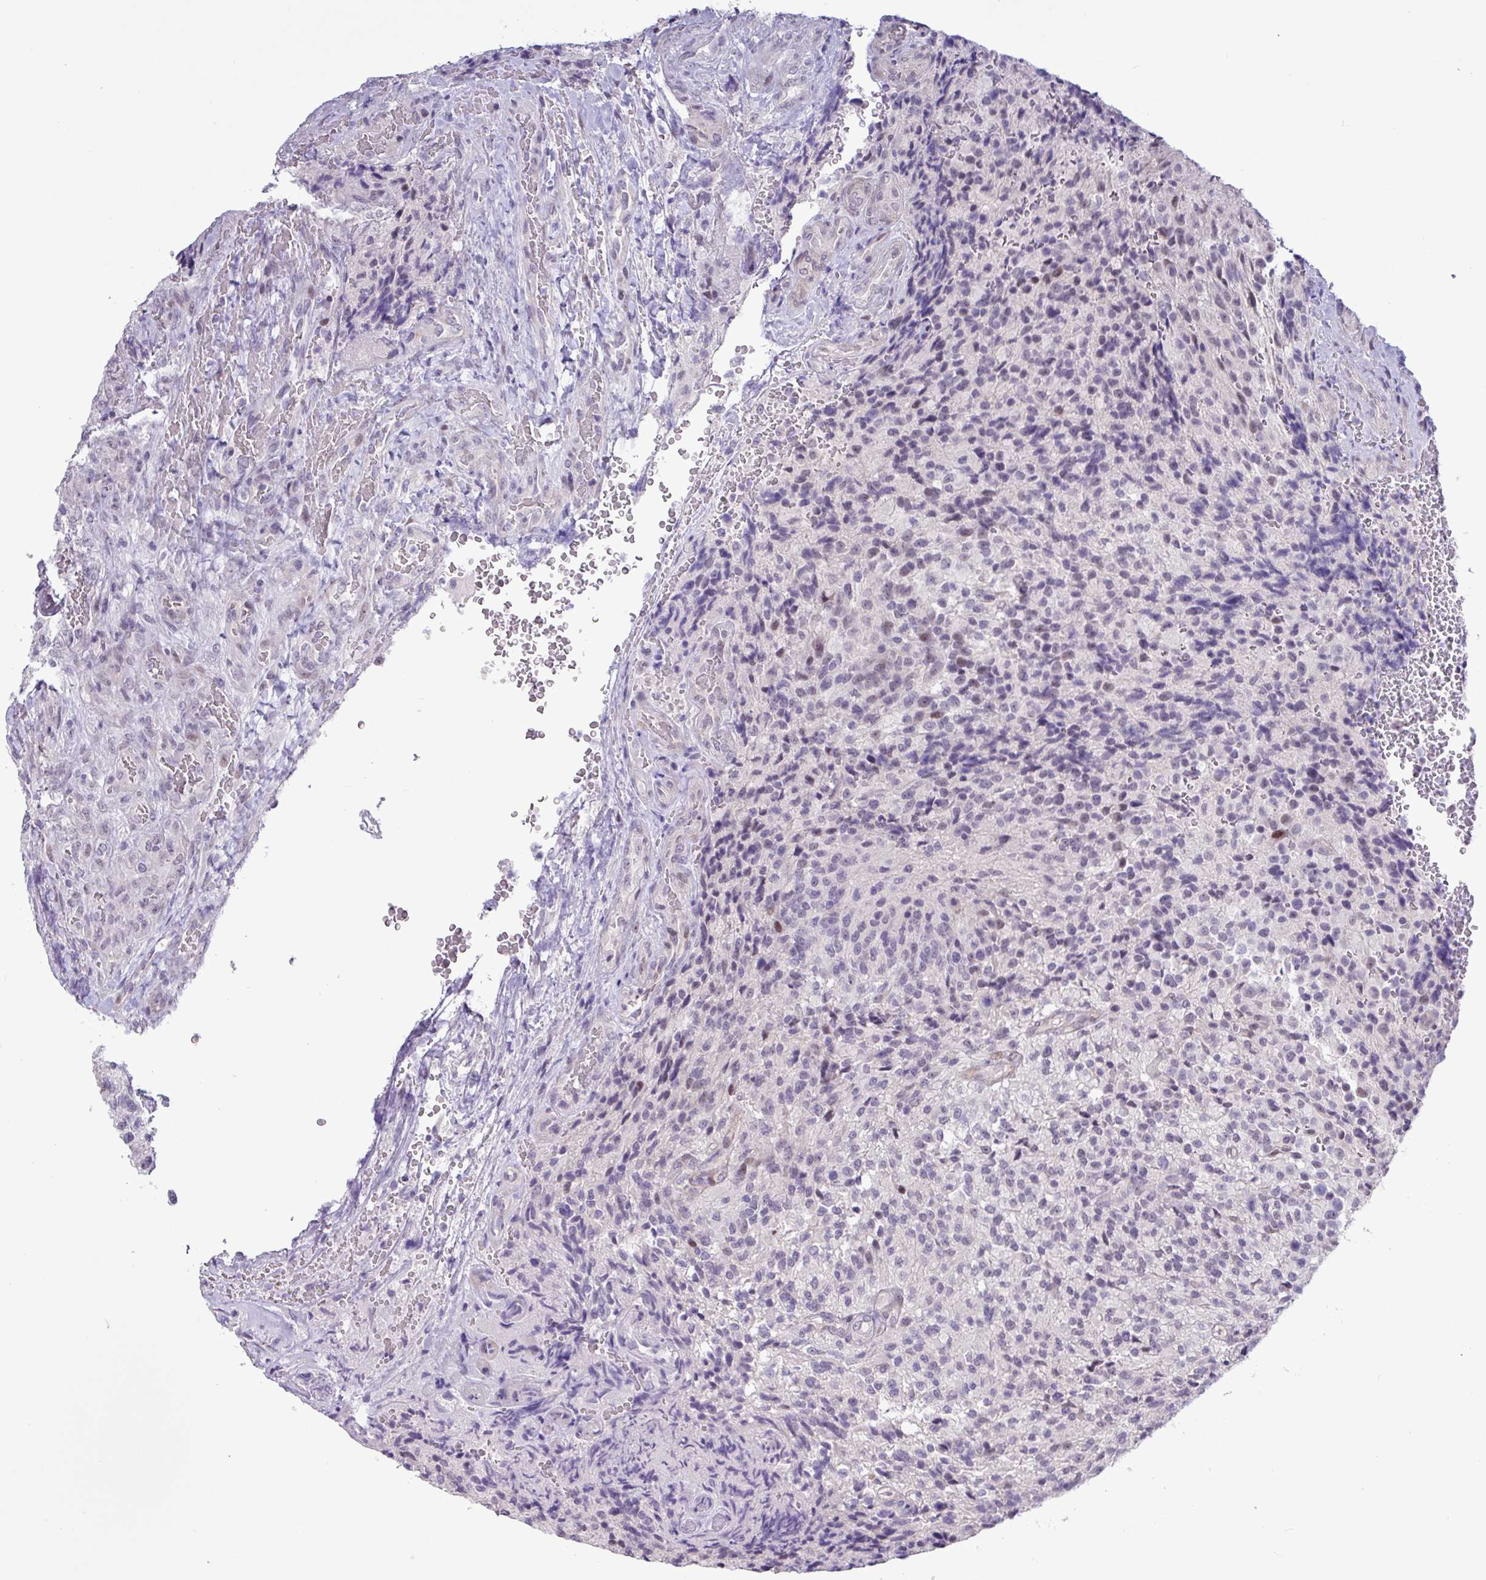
{"staining": {"intensity": "weak", "quantity": "<25%", "location": "nuclear"}, "tissue": "glioma", "cell_type": "Tumor cells", "image_type": "cancer", "snomed": [{"axis": "morphology", "description": "Normal tissue, NOS"}, {"axis": "morphology", "description": "Glioma, malignant, High grade"}, {"axis": "topography", "description": "Cerebral cortex"}], "caption": "Protein analysis of glioma displays no significant positivity in tumor cells.", "gene": "RIPPLY1", "patient": {"sex": "male", "age": 56}}